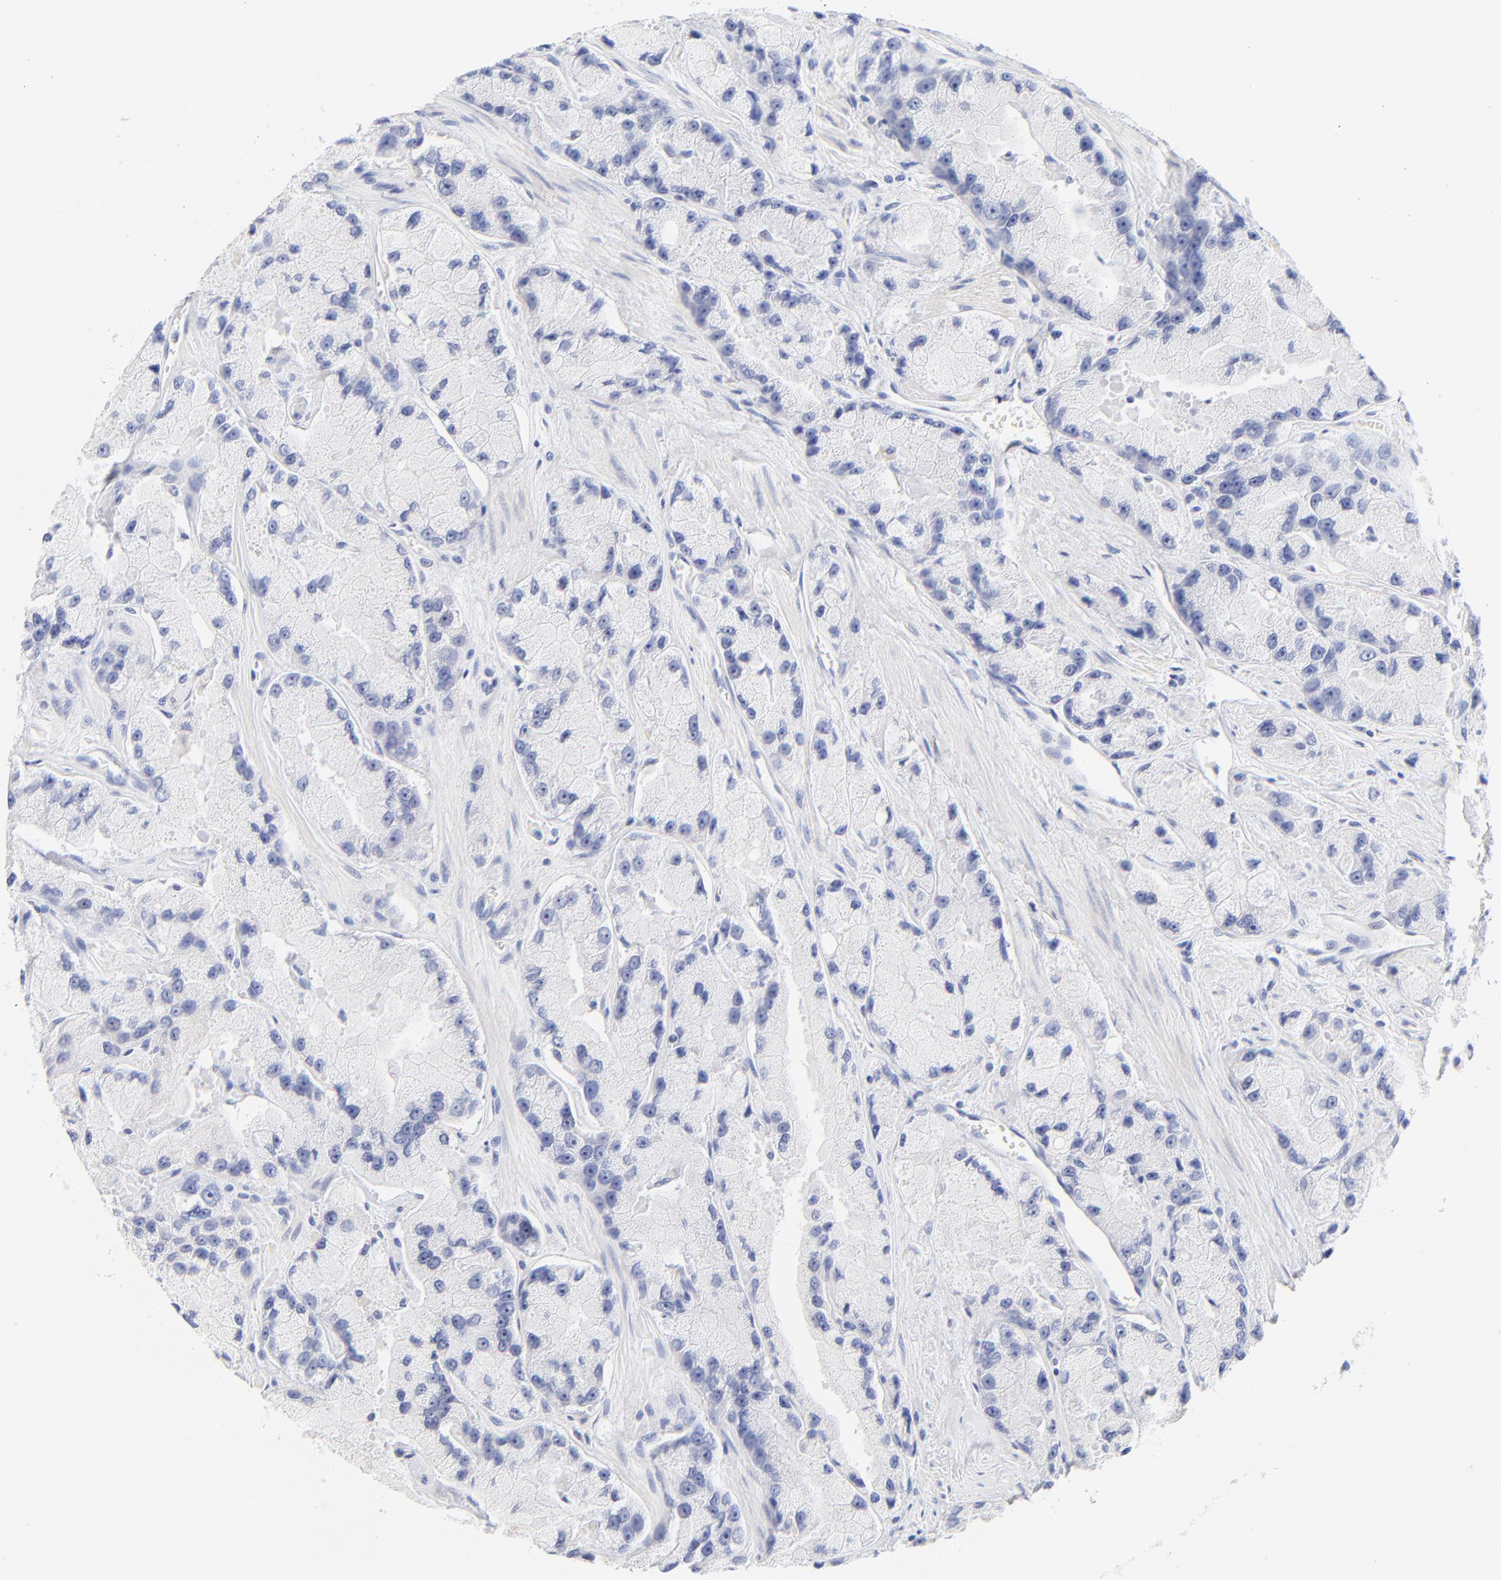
{"staining": {"intensity": "negative", "quantity": "none", "location": "none"}, "tissue": "prostate cancer", "cell_type": "Tumor cells", "image_type": "cancer", "snomed": [{"axis": "morphology", "description": "Adenocarcinoma, High grade"}, {"axis": "topography", "description": "Prostate"}], "caption": "The image demonstrates no significant positivity in tumor cells of prostate cancer.", "gene": "SULT4A1", "patient": {"sex": "male", "age": 58}}